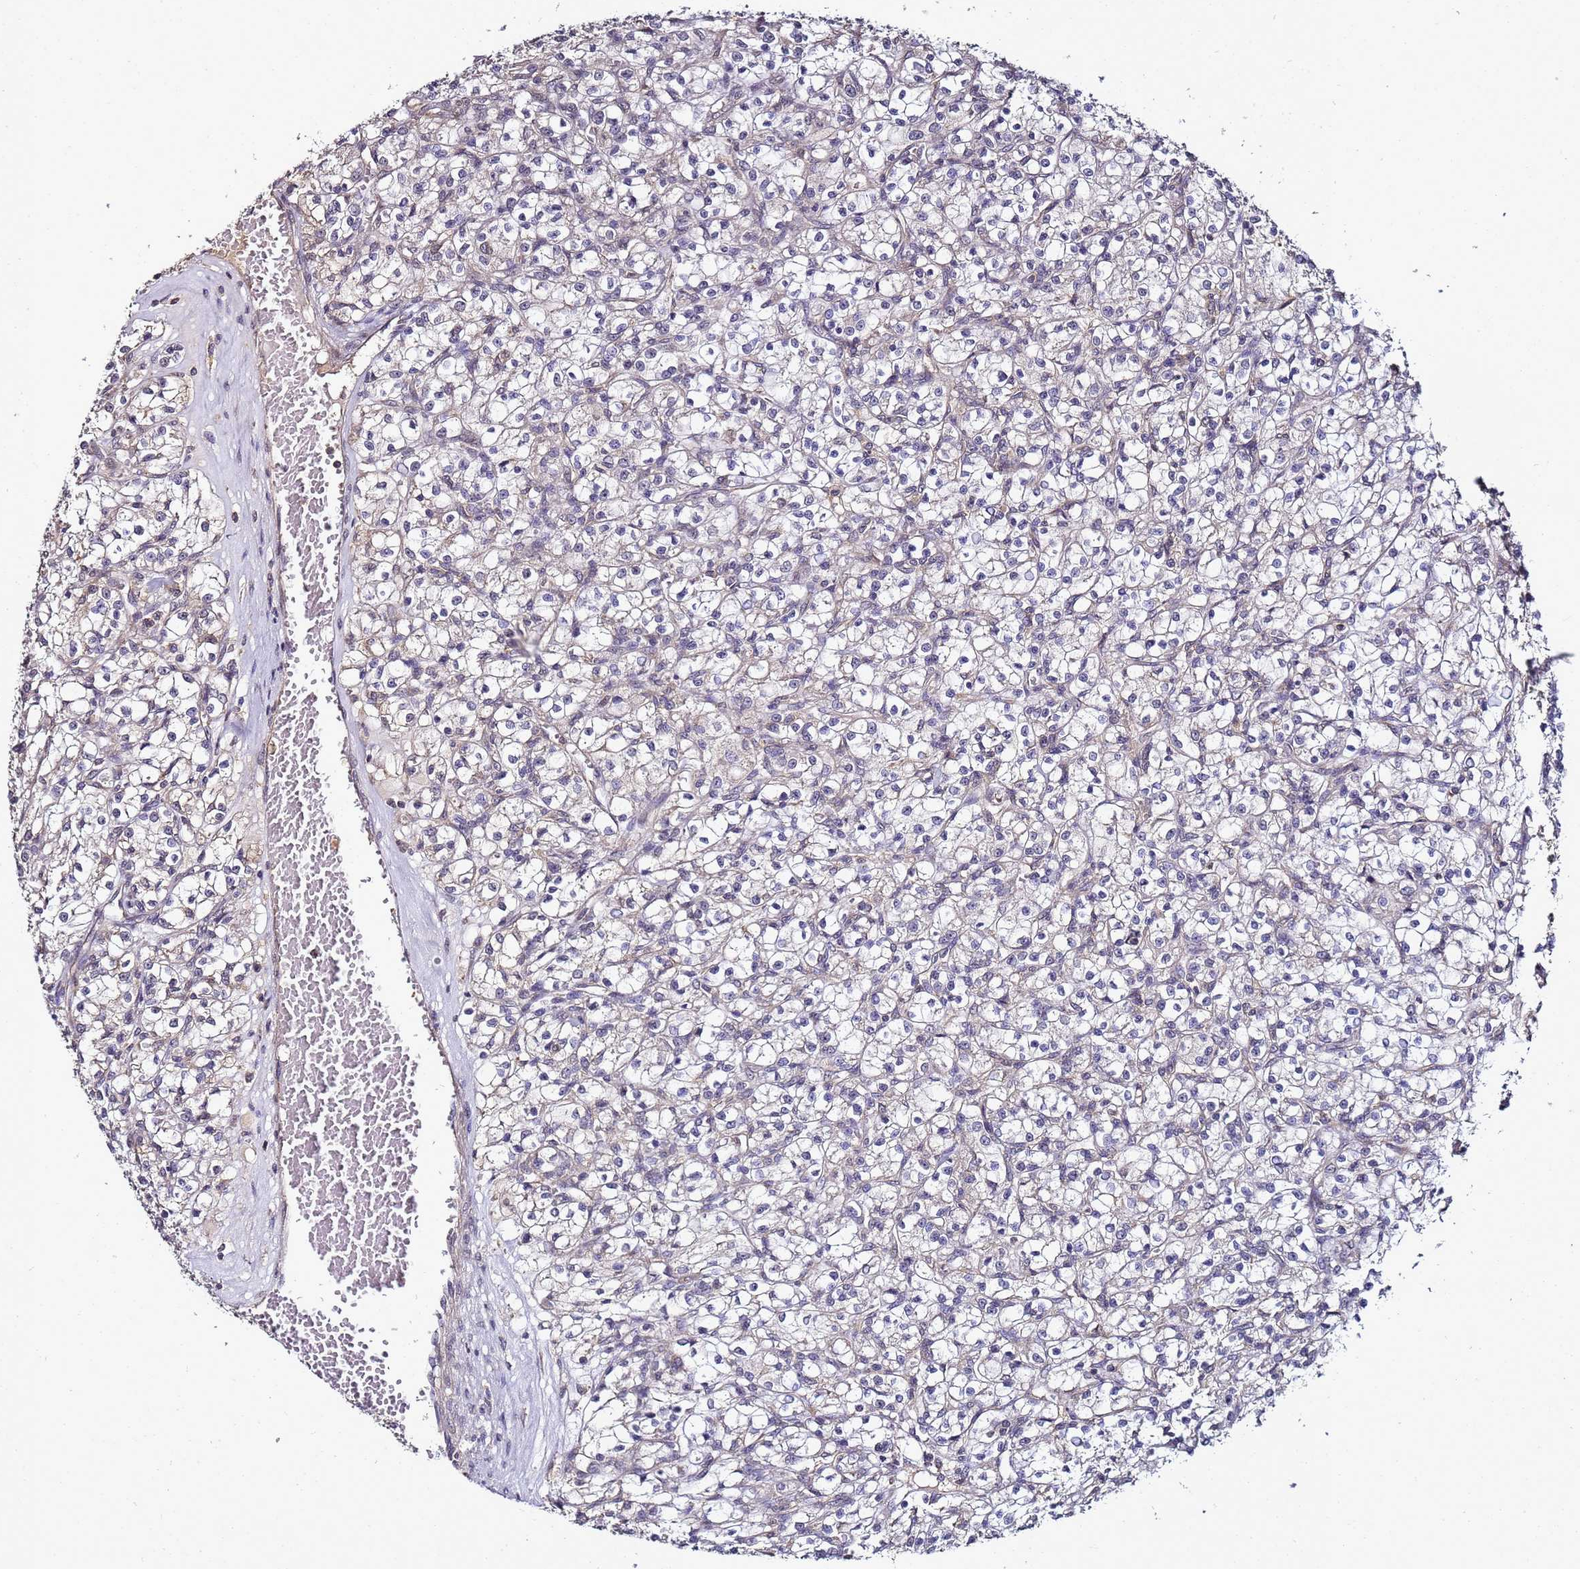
{"staining": {"intensity": "negative", "quantity": "none", "location": "none"}, "tissue": "renal cancer", "cell_type": "Tumor cells", "image_type": "cancer", "snomed": [{"axis": "morphology", "description": "Adenocarcinoma, NOS"}, {"axis": "topography", "description": "Kidney"}], "caption": "Adenocarcinoma (renal) was stained to show a protein in brown. There is no significant positivity in tumor cells. The staining was performed using DAB to visualize the protein expression in brown, while the nuclei were stained in blue with hematoxylin (Magnification: 20x).", "gene": "ANKRD17", "patient": {"sex": "female", "age": 59}}